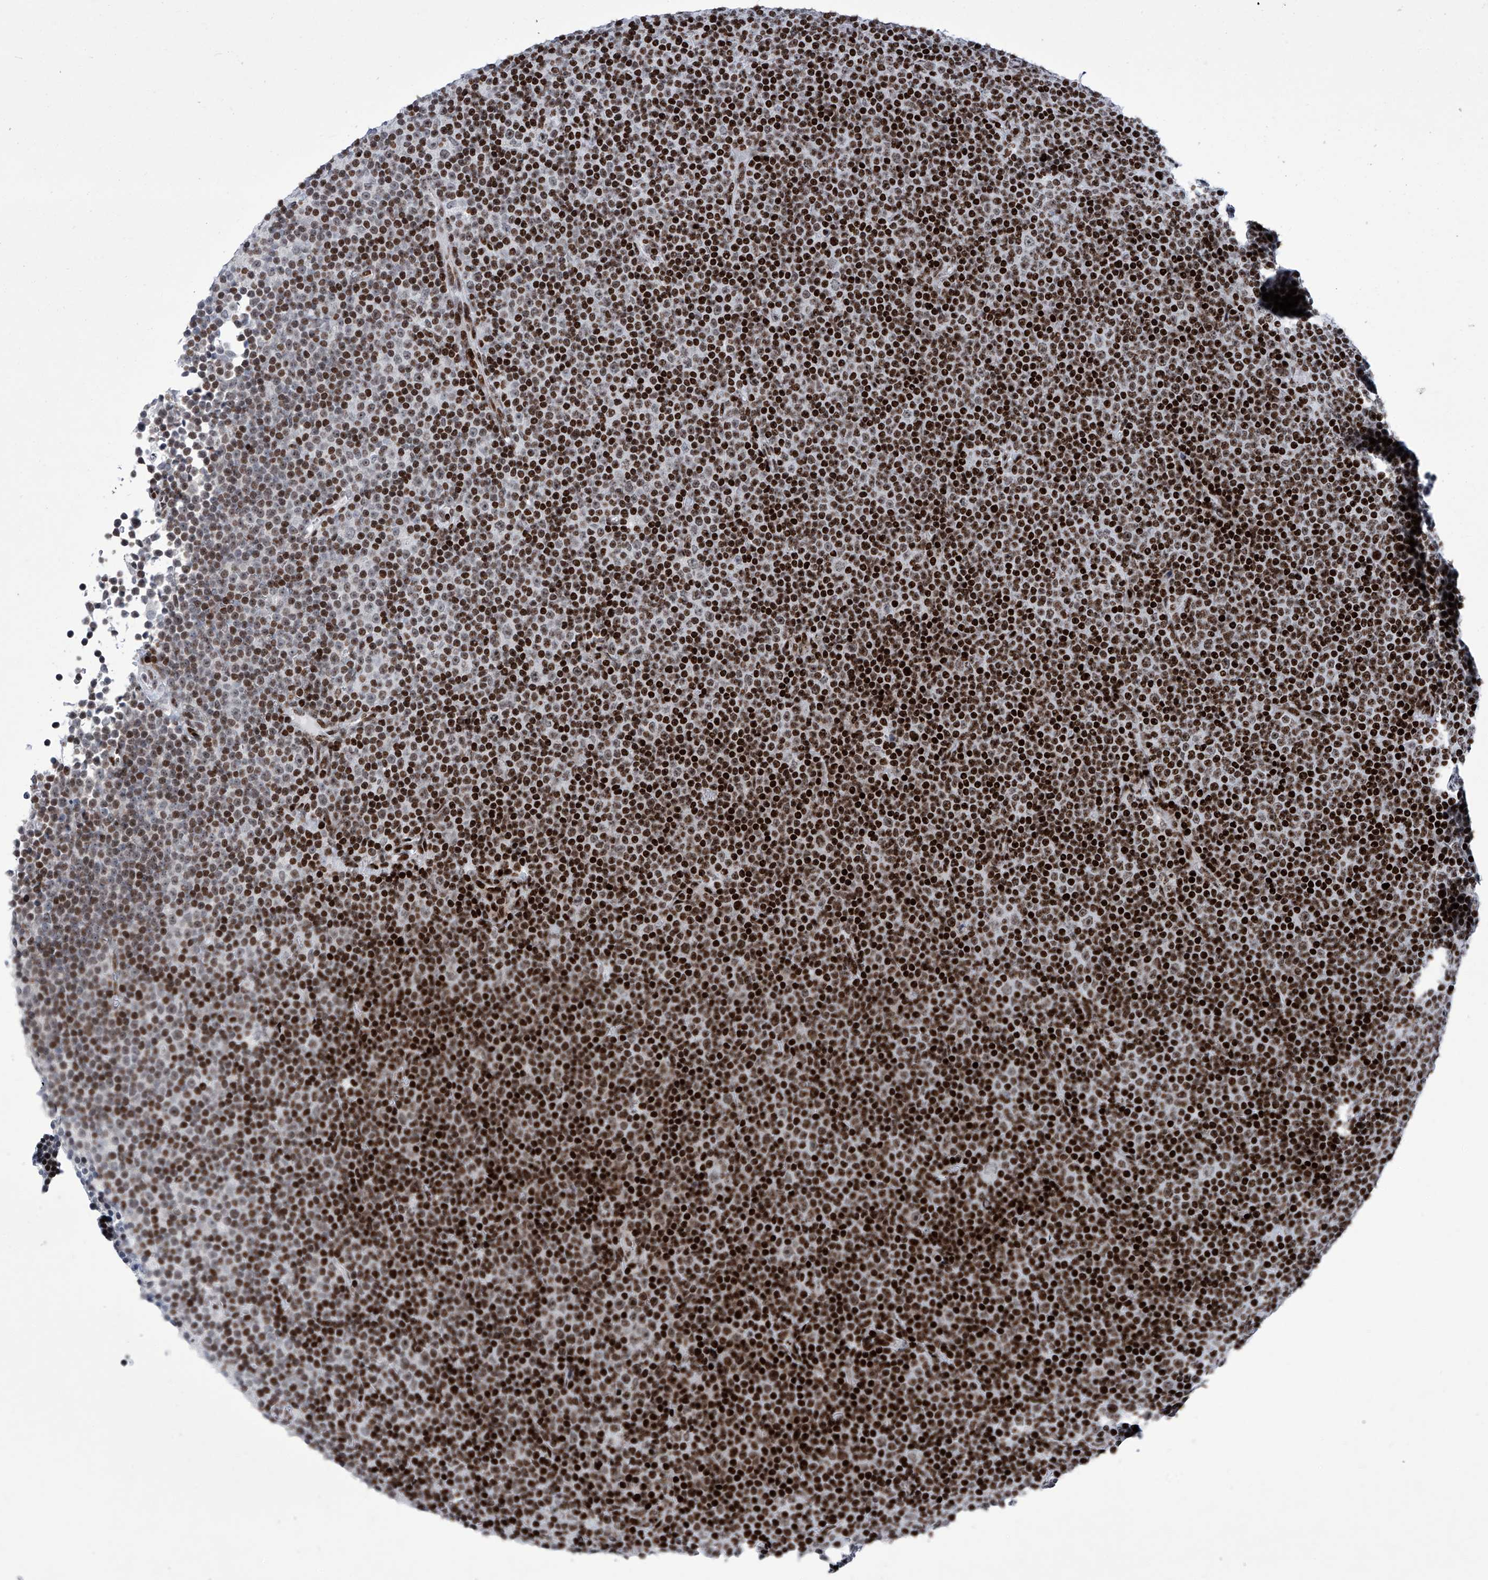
{"staining": {"intensity": "strong", "quantity": ">75%", "location": "nuclear"}, "tissue": "lymphoma", "cell_type": "Tumor cells", "image_type": "cancer", "snomed": [{"axis": "morphology", "description": "Malignant lymphoma, non-Hodgkin's type, Low grade"}, {"axis": "topography", "description": "Lymph node"}], "caption": "This micrograph displays lymphoma stained with IHC to label a protein in brown. The nuclear of tumor cells show strong positivity for the protein. Nuclei are counter-stained blue.", "gene": "HEY2", "patient": {"sex": "female", "age": 67}}